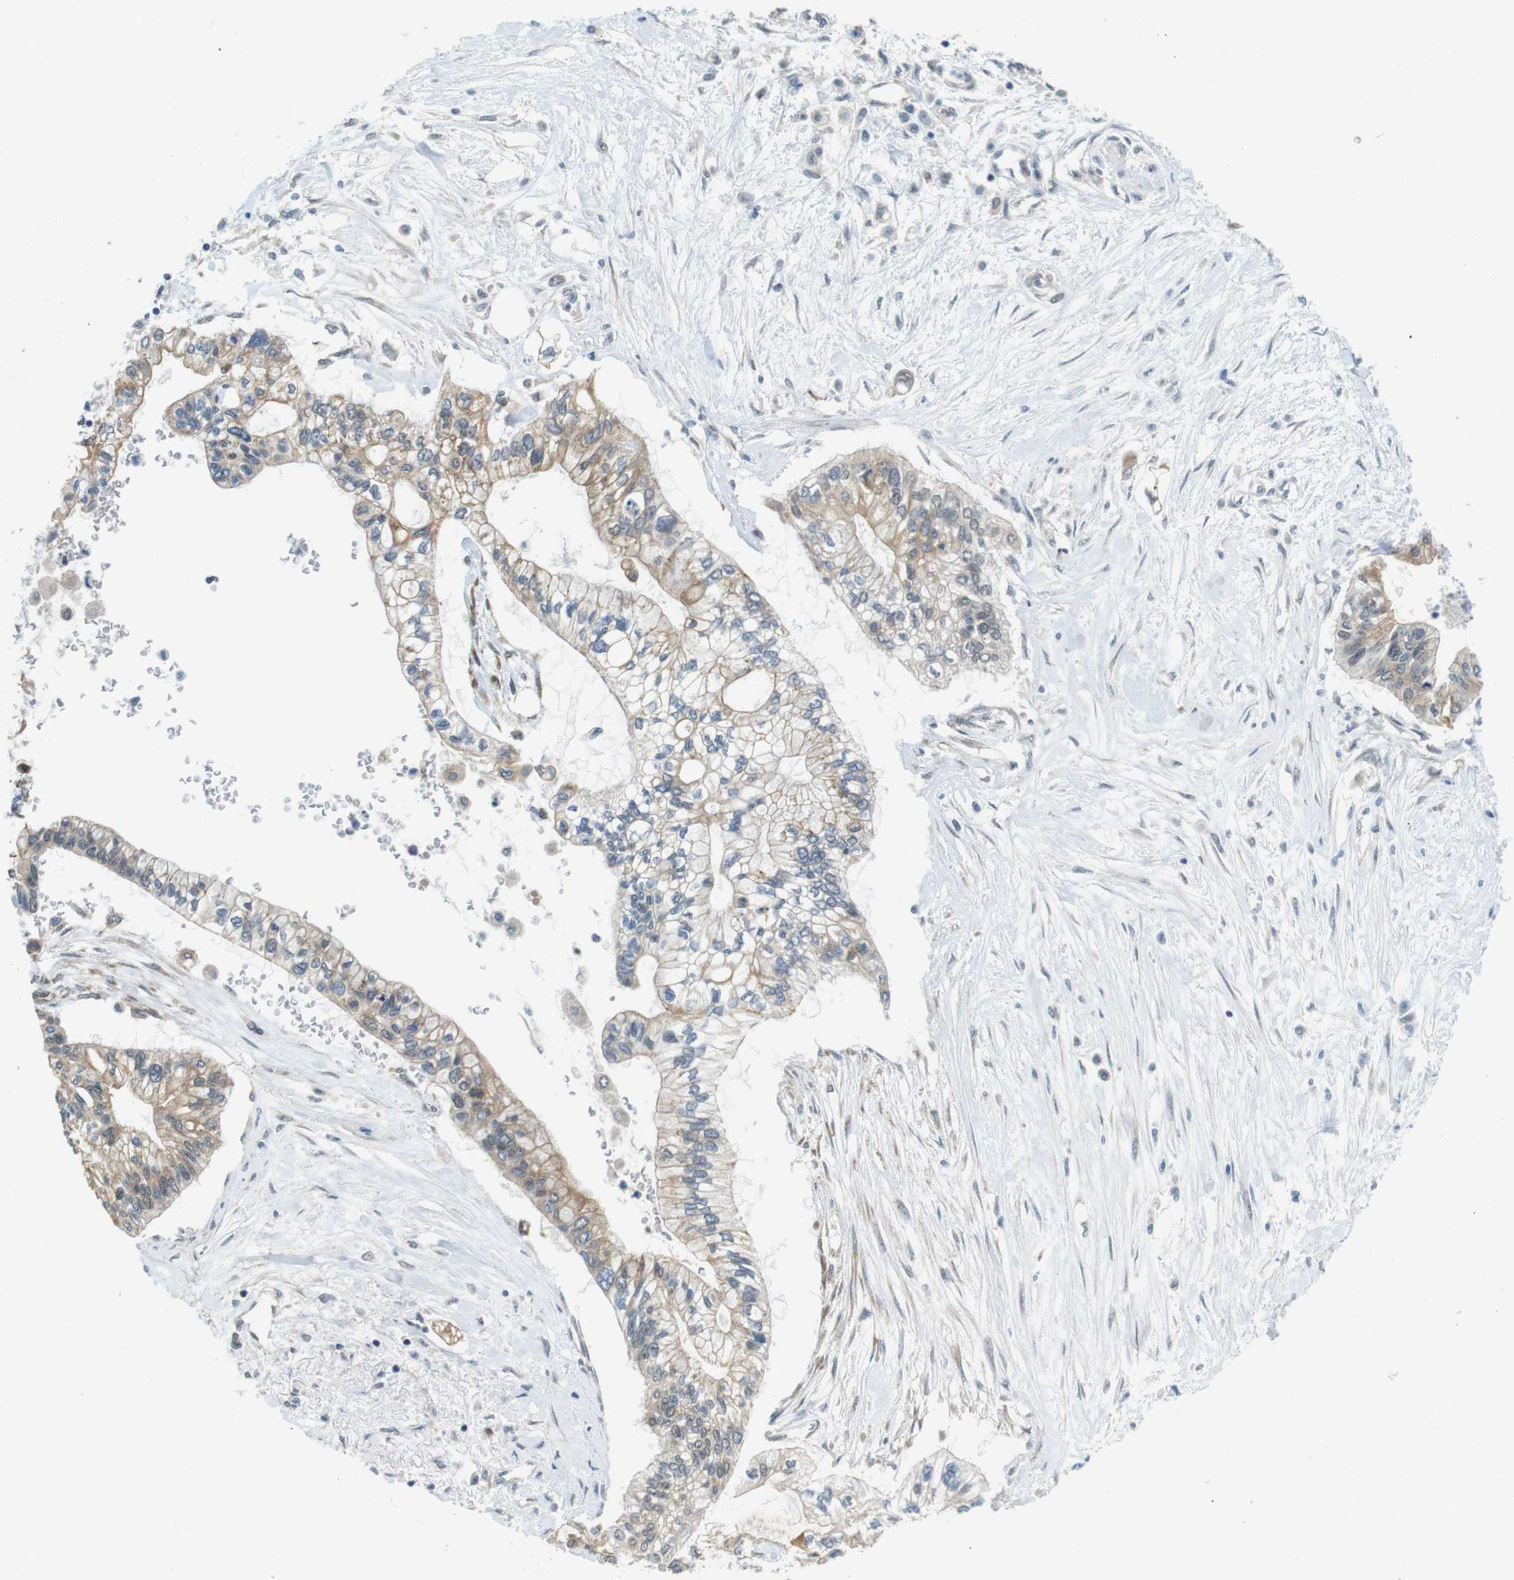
{"staining": {"intensity": "moderate", "quantity": ">75%", "location": "cytoplasmic/membranous"}, "tissue": "pancreatic cancer", "cell_type": "Tumor cells", "image_type": "cancer", "snomed": [{"axis": "morphology", "description": "Adenocarcinoma, NOS"}, {"axis": "topography", "description": "Pancreas"}], "caption": "Pancreatic cancer (adenocarcinoma) was stained to show a protein in brown. There is medium levels of moderate cytoplasmic/membranous staining in about >75% of tumor cells. (DAB (3,3'-diaminobenzidine) IHC with brightfield microscopy, high magnification).", "gene": "PALD1", "patient": {"sex": "female", "age": 77}}